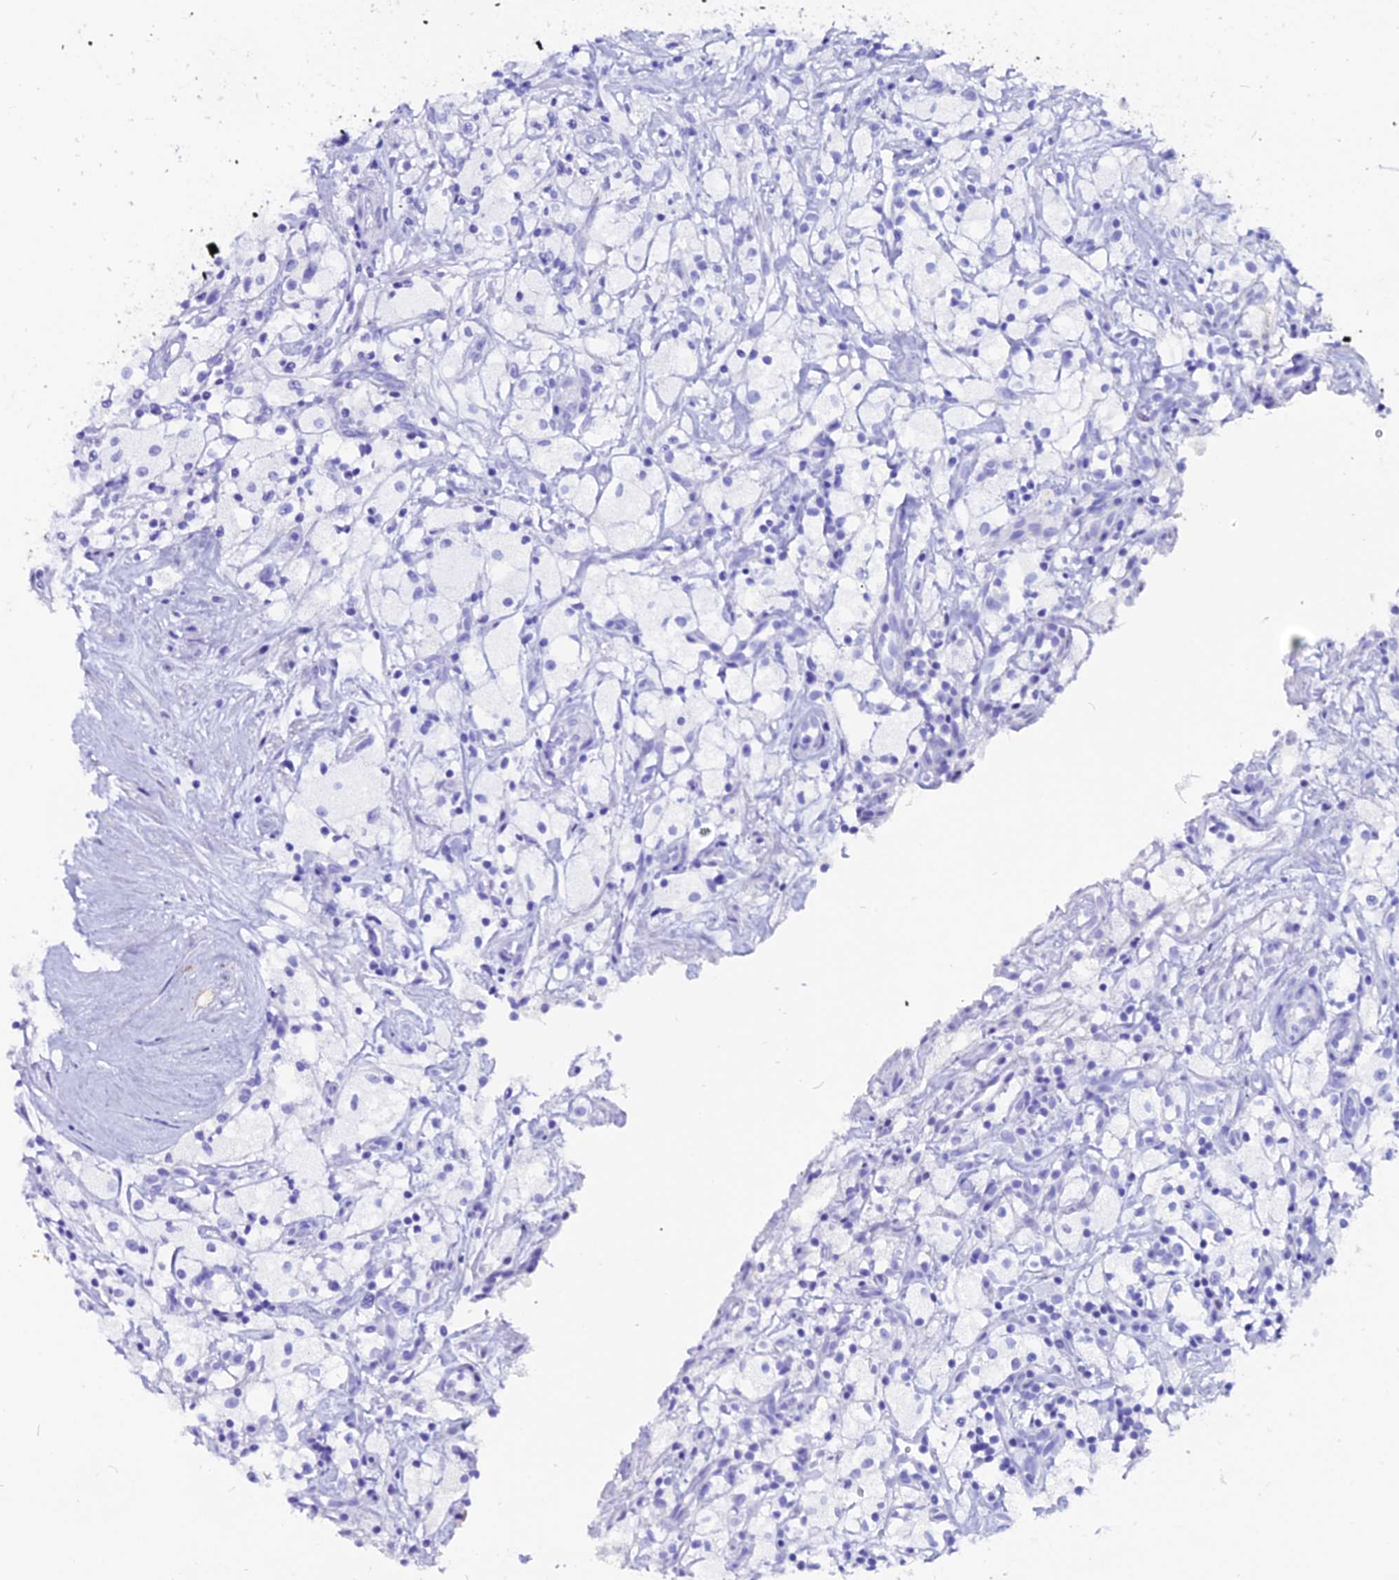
{"staining": {"intensity": "negative", "quantity": "none", "location": "none"}, "tissue": "renal cancer", "cell_type": "Tumor cells", "image_type": "cancer", "snomed": [{"axis": "morphology", "description": "Adenocarcinoma, NOS"}, {"axis": "topography", "description": "Kidney"}], "caption": "Adenocarcinoma (renal) was stained to show a protein in brown. There is no significant staining in tumor cells.", "gene": "ANKRD29", "patient": {"sex": "male", "age": 59}}